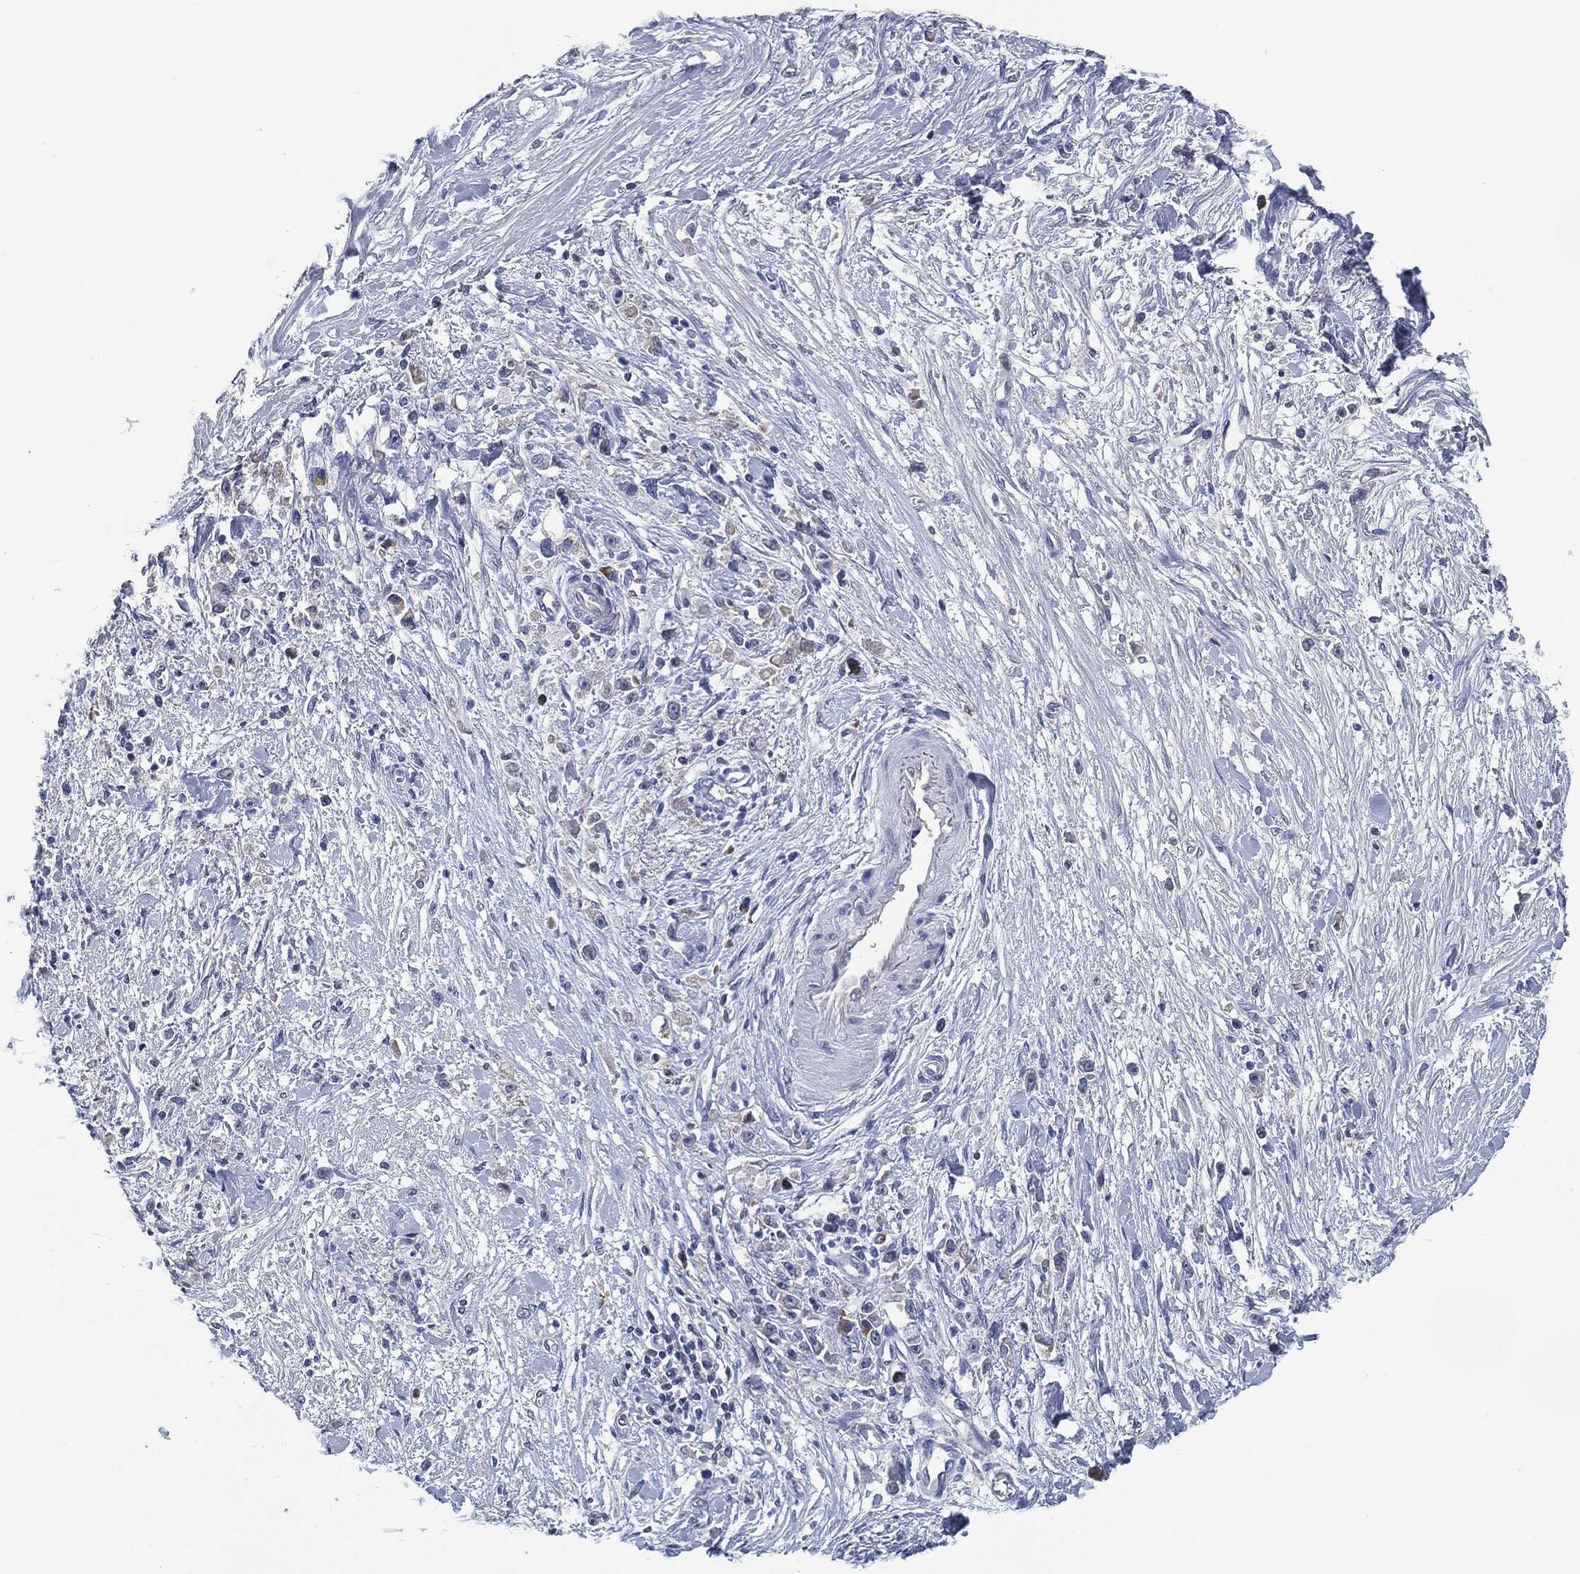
{"staining": {"intensity": "negative", "quantity": "none", "location": "none"}, "tissue": "stomach cancer", "cell_type": "Tumor cells", "image_type": "cancer", "snomed": [{"axis": "morphology", "description": "Adenocarcinoma, NOS"}, {"axis": "topography", "description": "Stomach"}], "caption": "Immunohistochemical staining of human stomach cancer (adenocarcinoma) exhibits no significant staining in tumor cells.", "gene": "IL2RG", "patient": {"sex": "female", "age": 59}}